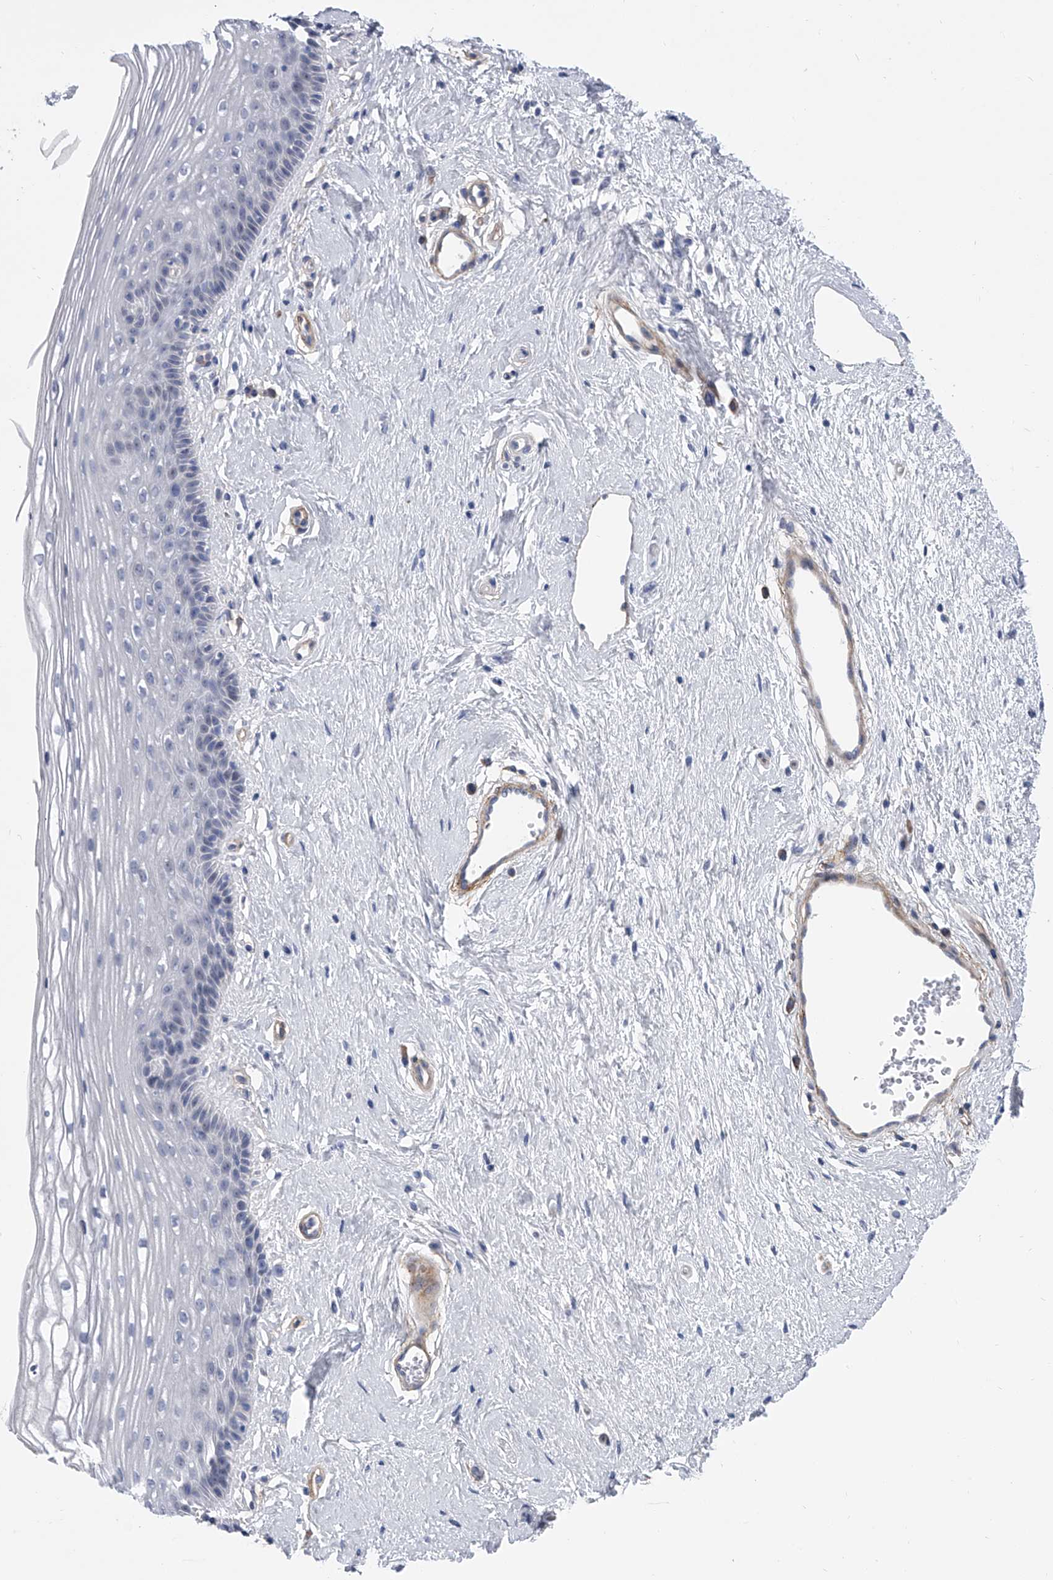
{"staining": {"intensity": "negative", "quantity": "none", "location": "none"}, "tissue": "vagina", "cell_type": "Squamous epithelial cells", "image_type": "normal", "snomed": [{"axis": "morphology", "description": "Normal tissue, NOS"}, {"axis": "topography", "description": "Vagina"}], "caption": "This is a micrograph of IHC staining of normal vagina, which shows no positivity in squamous epithelial cells.", "gene": "ALG14", "patient": {"sex": "female", "age": 46}}